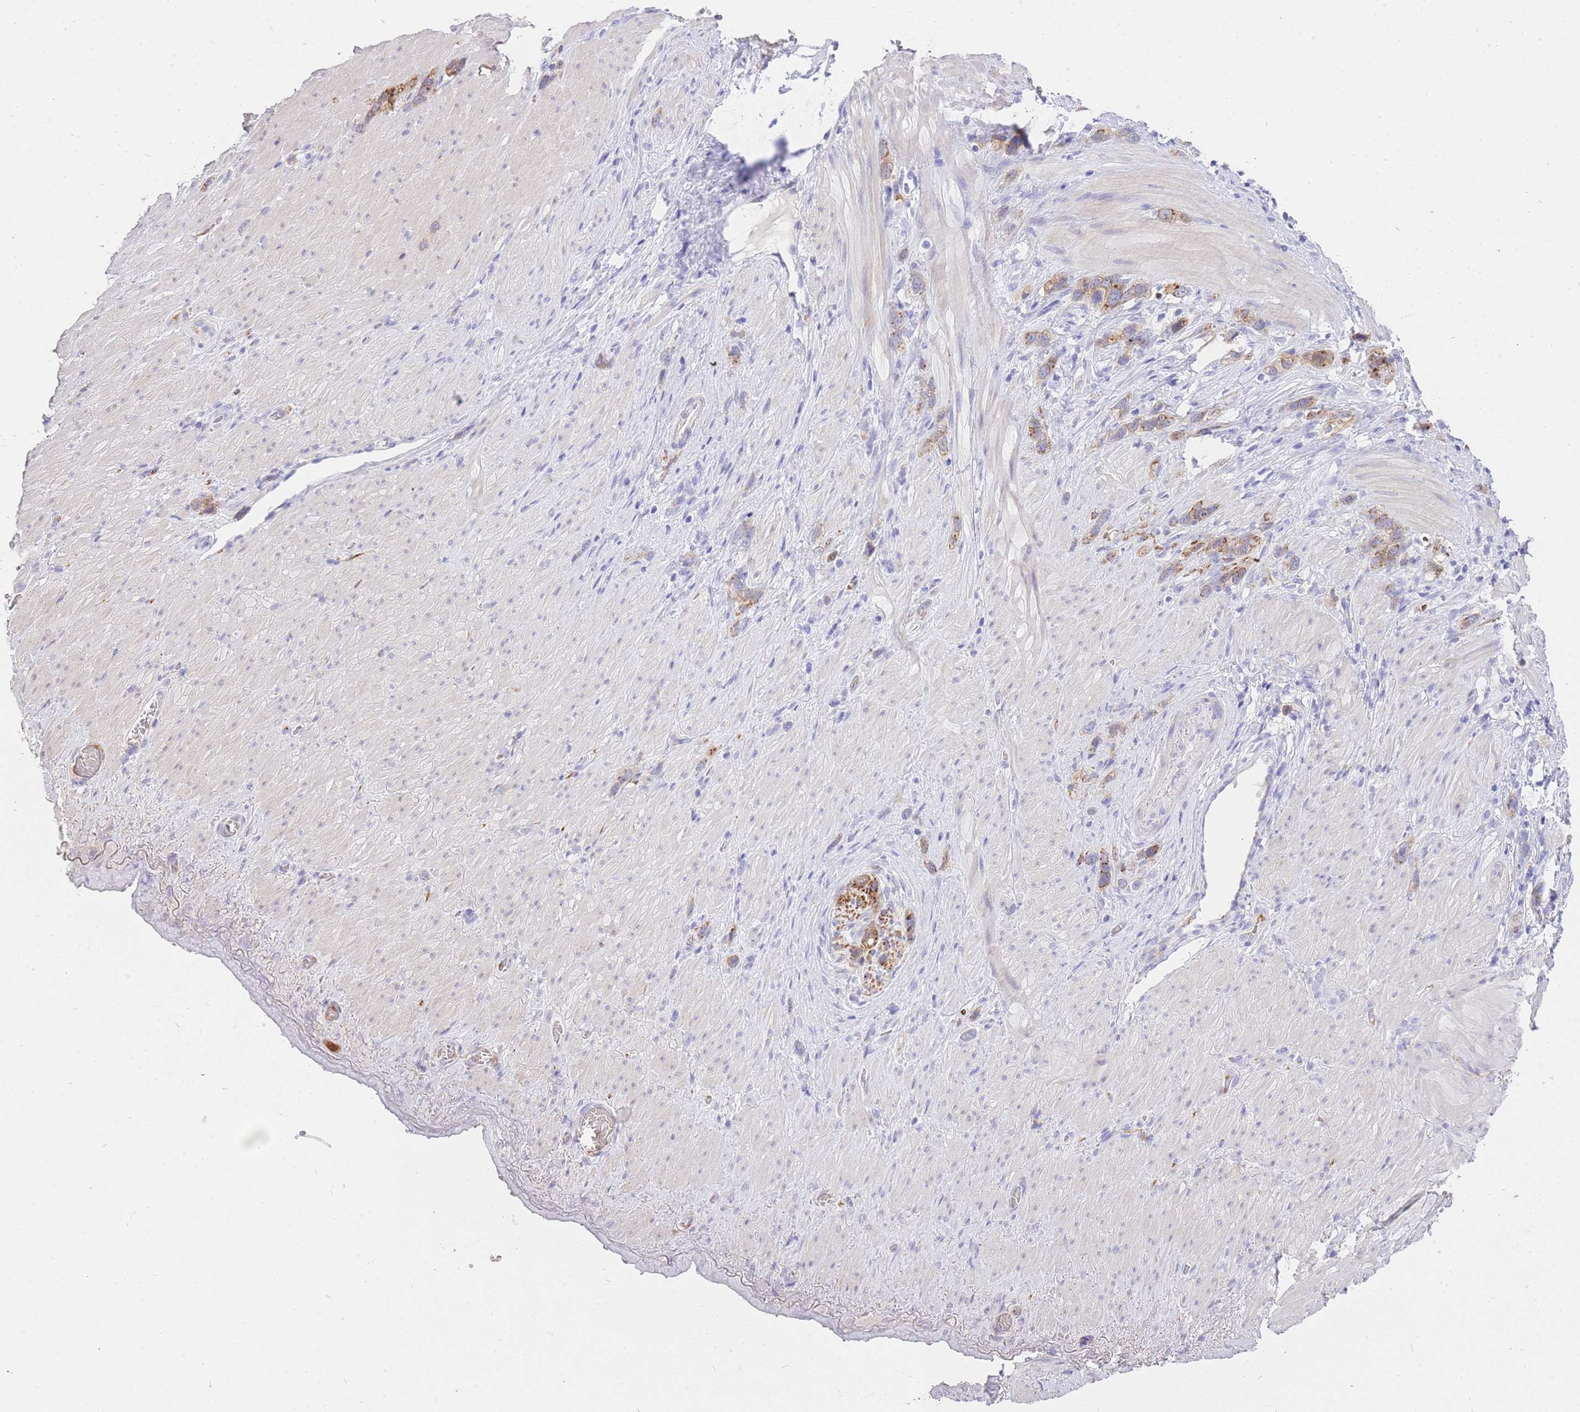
{"staining": {"intensity": "weak", "quantity": ">75%", "location": "cytoplasmic/membranous"}, "tissue": "stomach cancer", "cell_type": "Tumor cells", "image_type": "cancer", "snomed": [{"axis": "morphology", "description": "Adenocarcinoma, NOS"}, {"axis": "topography", "description": "Stomach"}], "caption": "Stomach adenocarcinoma was stained to show a protein in brown. There is low levels of weak cytoplasmic/membranous expression in approximately >75% of tumor cells.", "gene": "C2orf88", "patient": {"sex": "female", "age": 65}}